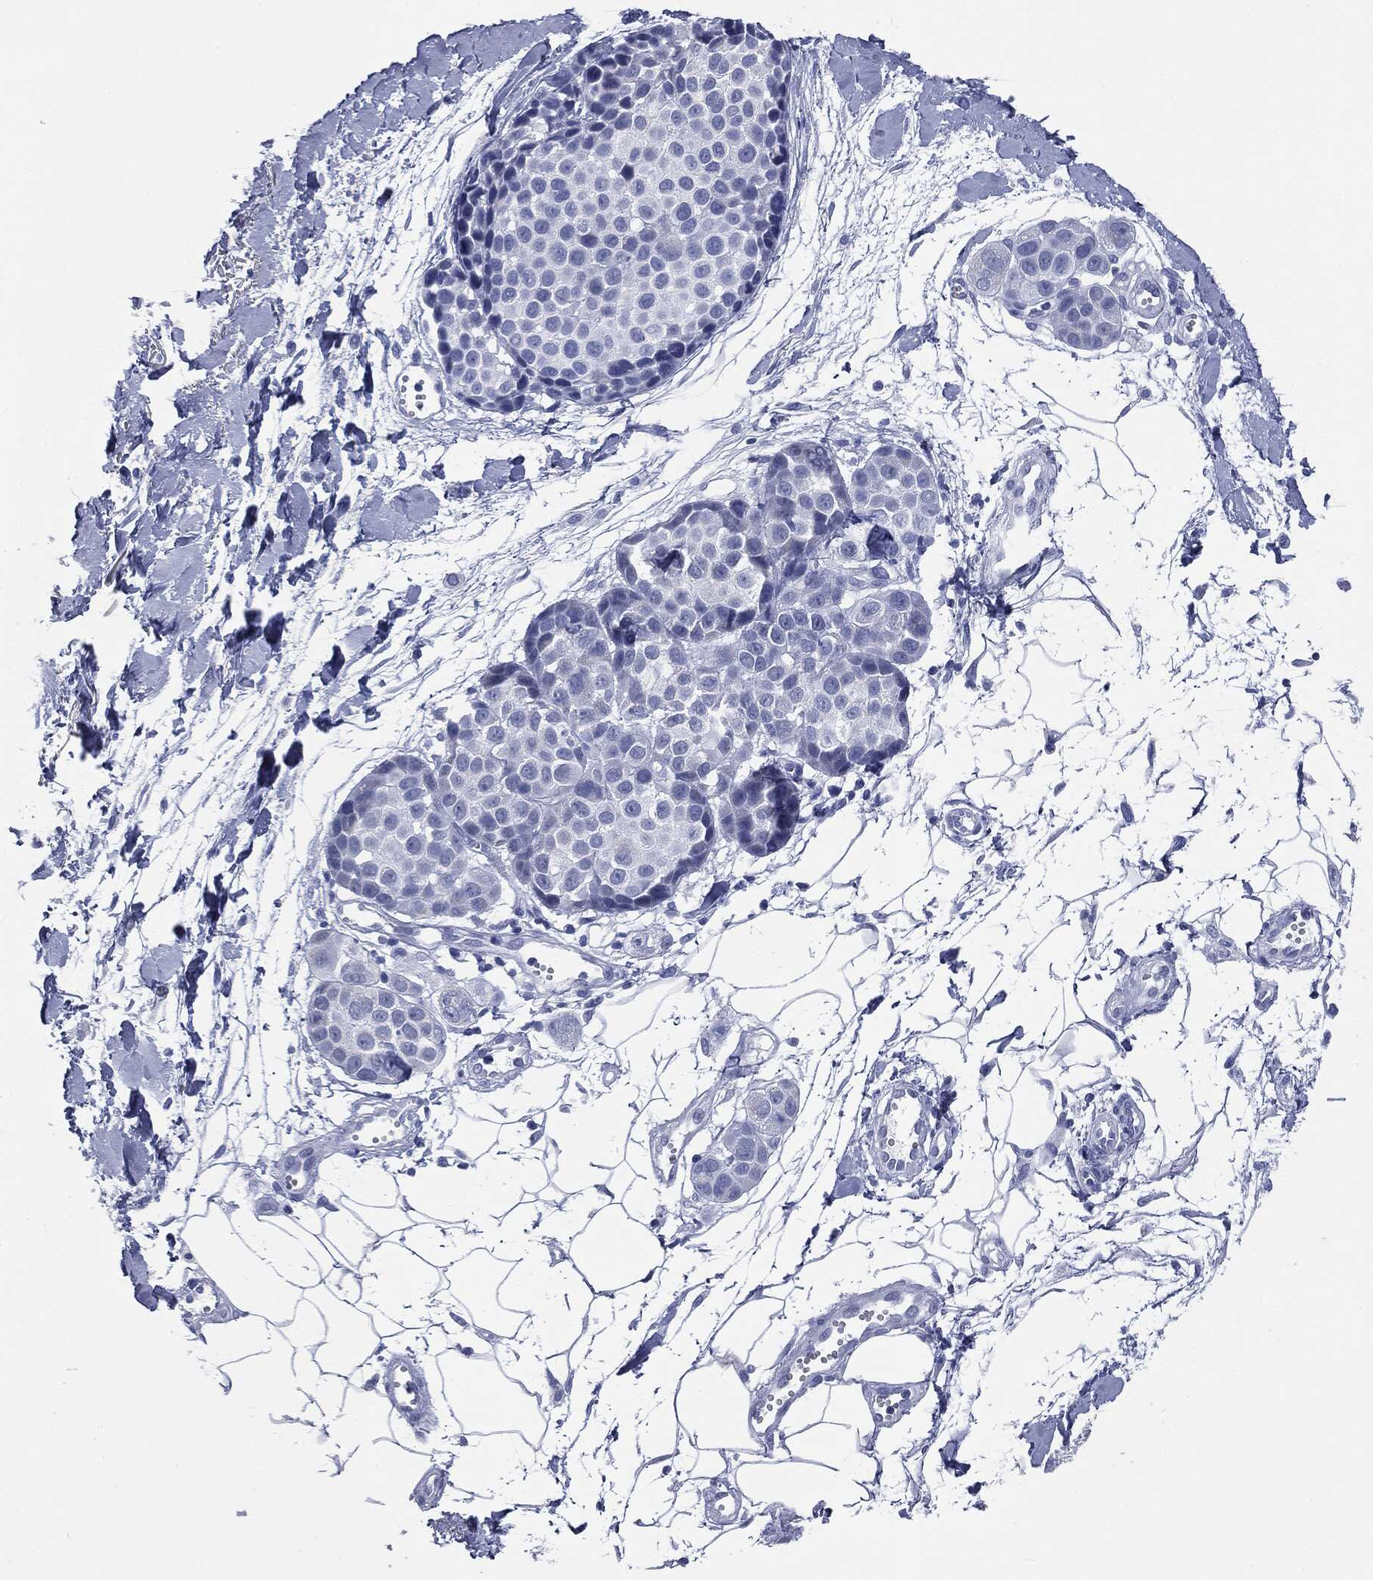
{"staining": {"intensity": "negative", "quantity": "none", "location": "none"}, "tissue": "melanoma", "cell_type": "Tumor cells", "image_type": "cancer", "snomed": [{"axis": "morphology", "description": "Malignant melanoma, NOS"}, {"axis": "topography", "description": "Skin"}], "caption": "Histopathology image shows no protein expression in tumor cells of malignant melanoma tissue. (DAB (3,3'-diaminobenzidine) immunohistochemistry (IHC) visualized using brightfield microscopy, high magnification).", "gene": "ATP2A1", "patient": {"sex": "female", "age": 86}}